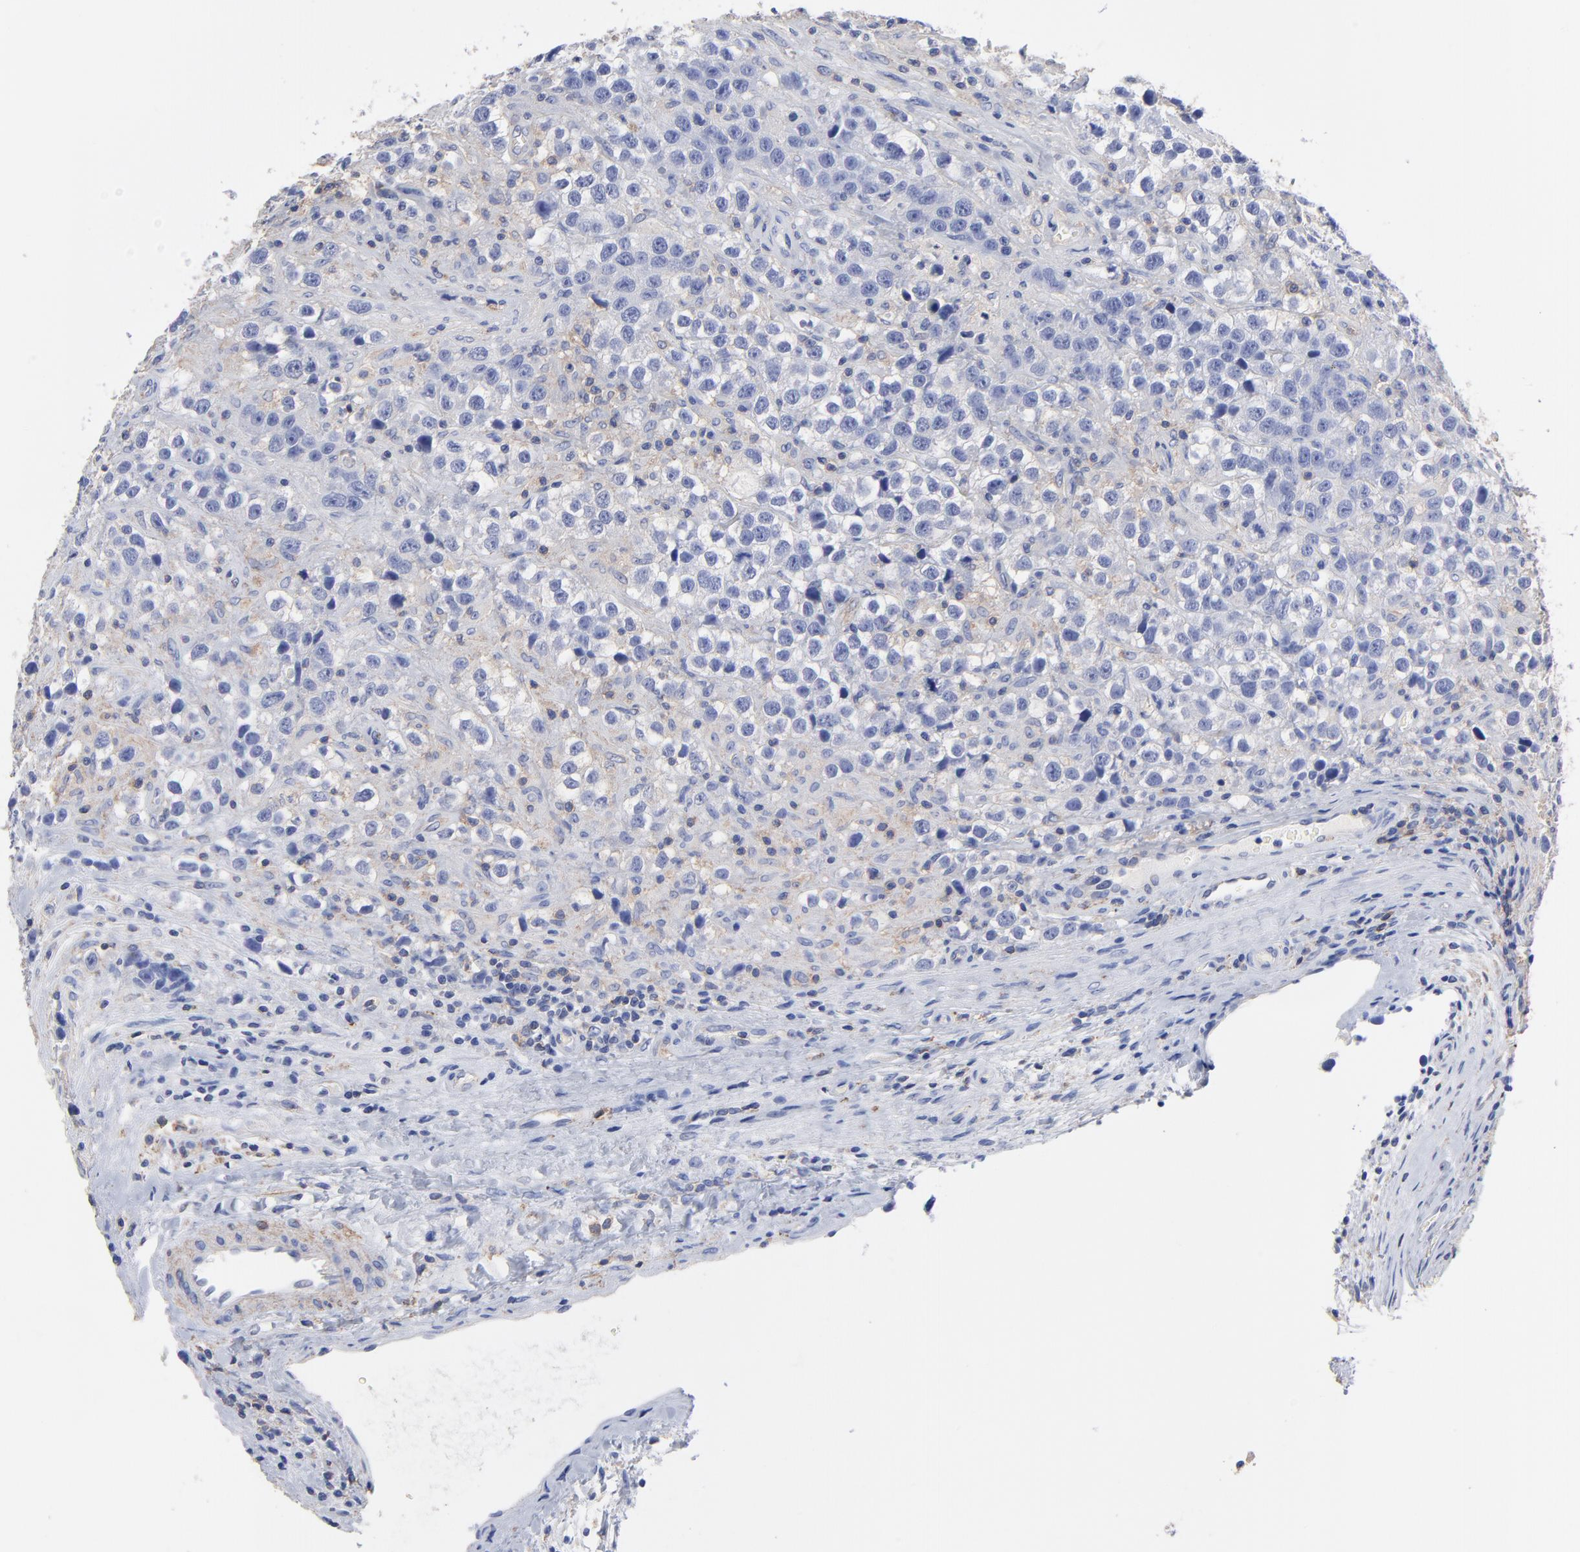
{"staining": {"intensity": "weak", "quantity": "25%-75%", "location": "cytoplasmic/membranous"}, "tissue": "testis cancer", "cell_type": "Tumor cells", "image_type": "cancer", "snomed": [{"axis": "morphology", "description": "Seminoma, NOS"}, {"axis": "topography", "description": "Testis"}], "caption": "Tumor cells exhibit weak cytoplasmic/membranous positivity in about 25%-75% of cells in testis seminoma.", "gene": "ASL", "patient": {"sex": "male", "age": 43}}